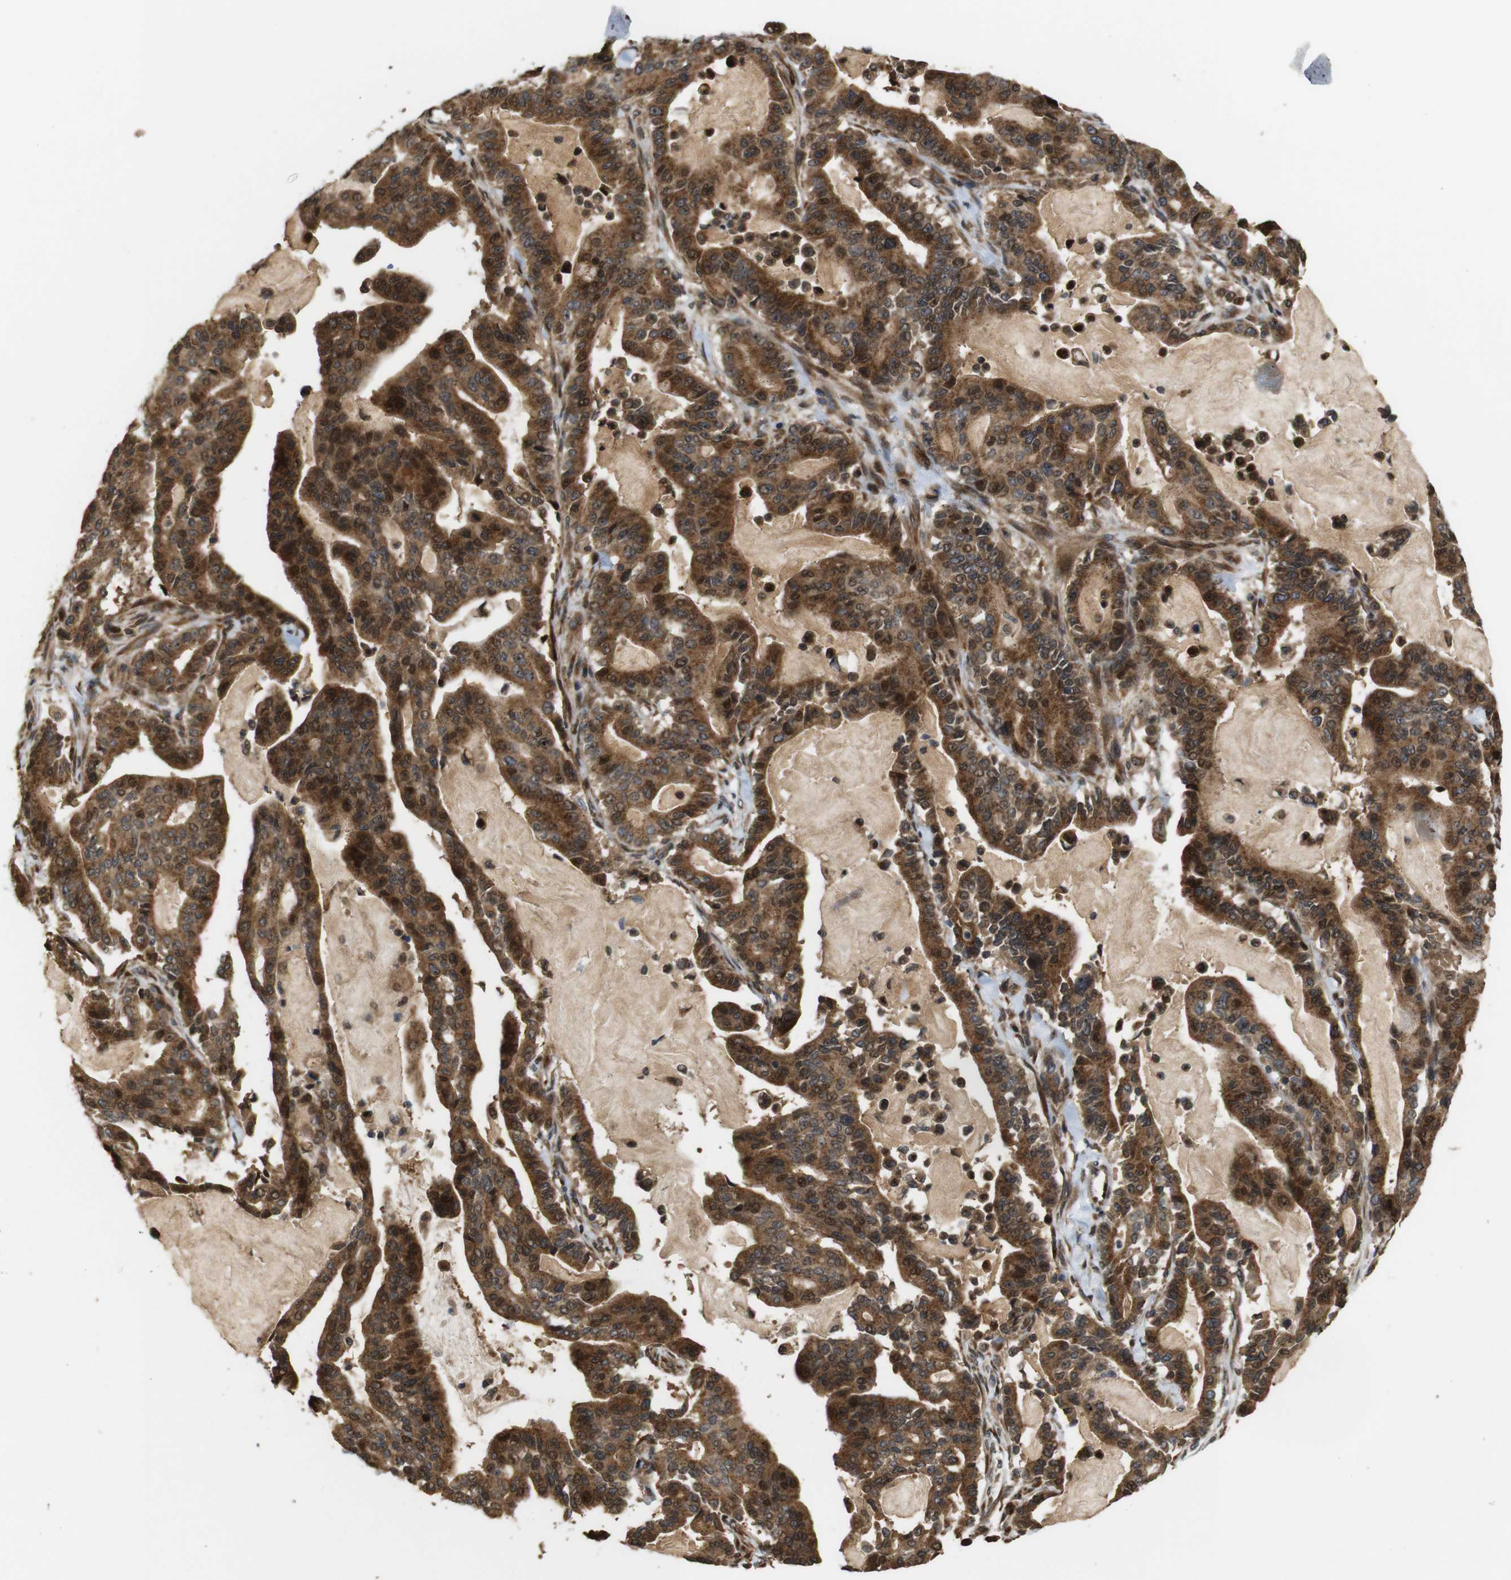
{"staining": {"intensity": "moderate", "quantity": ">75%", "location": "cytoplasmic/membranous,nuclear"}, "tissue": "pancreatic cancer", "cell_type": "Tumor cells", "image_type": "cancer", "snomed": [{"axis": "morphology", "description": "Adenocarcinoma, NOS"}, {"axis": "topography", "description": "Pancreas"}], "caption": "Pancreatic cancer stained with a protein marker exhibits moderate staining in tumor cells.", "gene": "EFCAB14", "patient": {"sex": "male", "age": 63}}